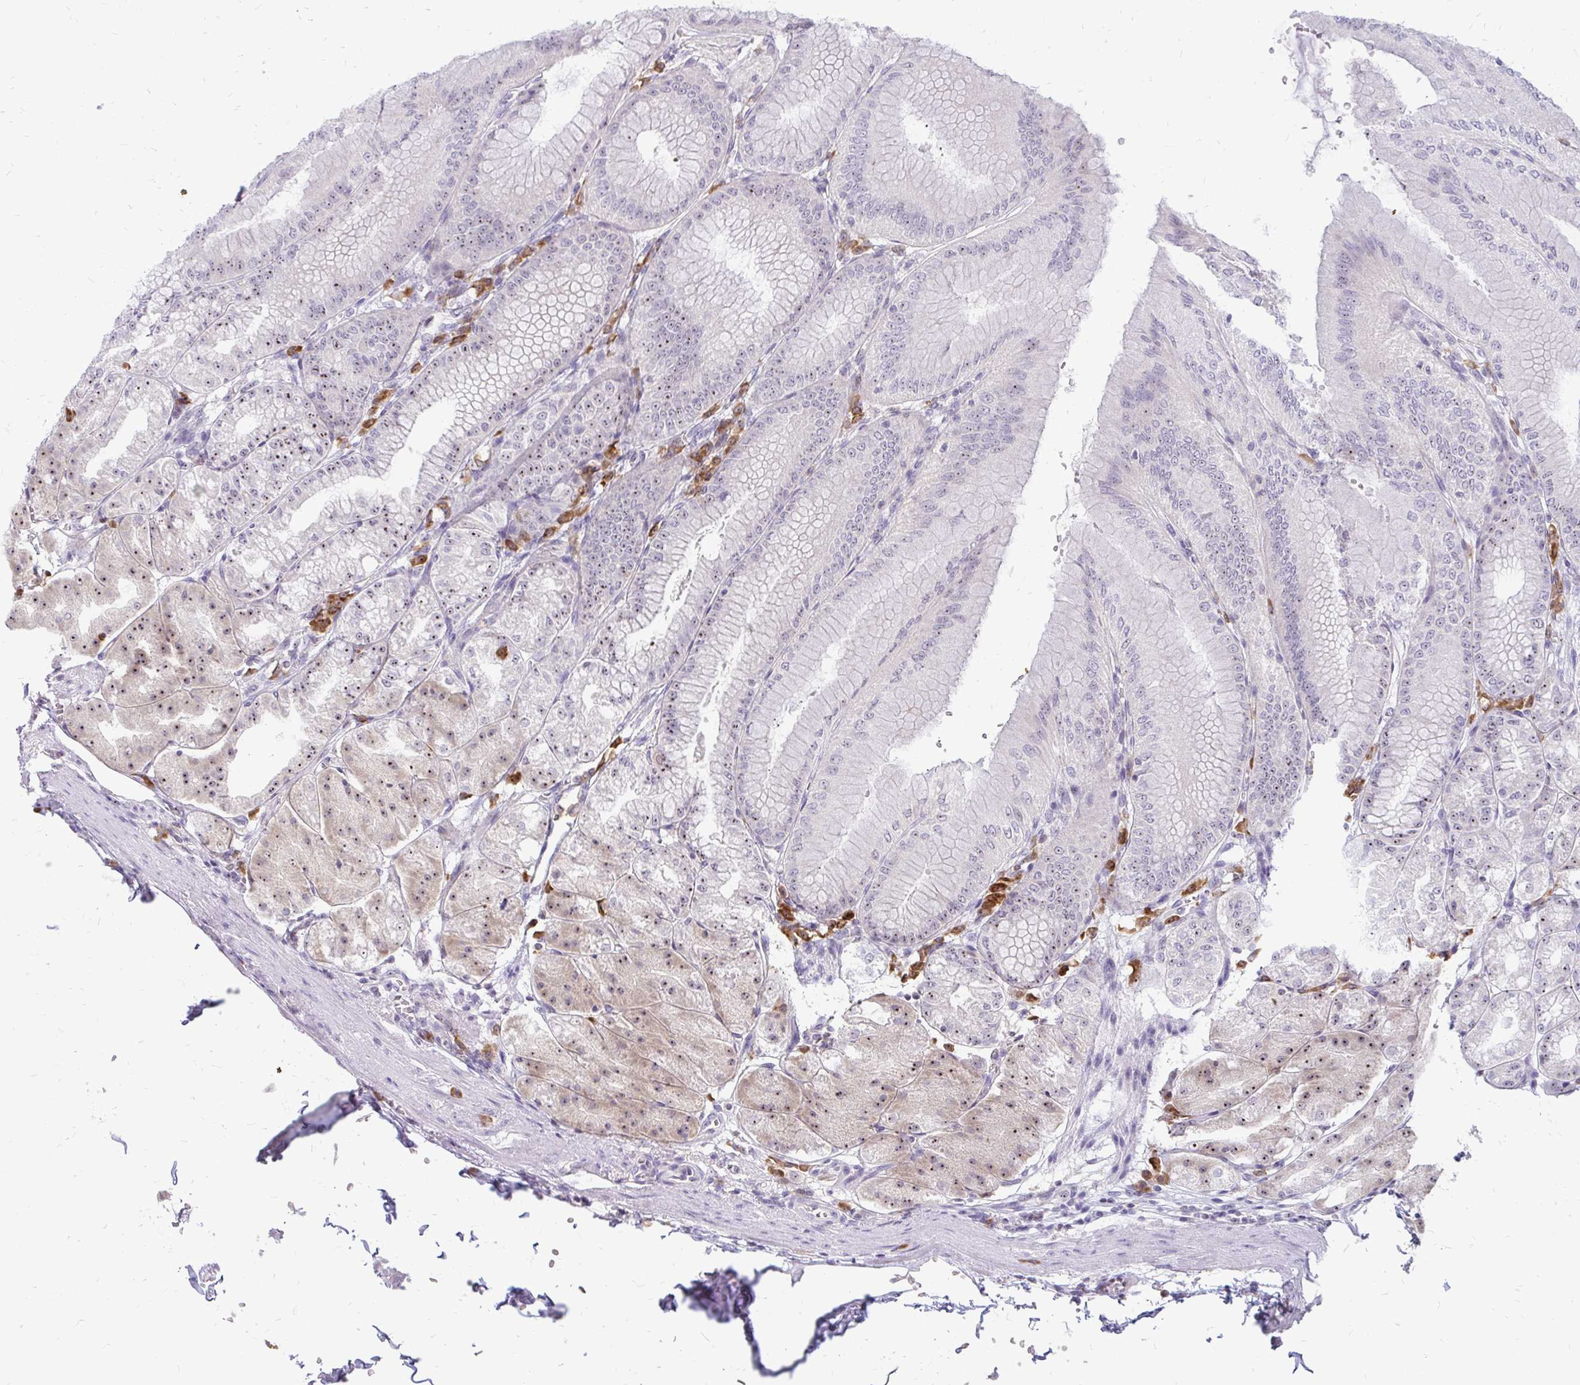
{"staining": {"intensity": "moderate", "quantity": "25%-75%", "location": "nuclear"}, "tissue": "stomach", "cell_type": "Glandular cells", "image_type": "normal", "snomed": [{"axis": "morphology", "description": "Normal tissue, NOS"}, {"axis": "topography", "description": "Stomach, lower"}], "caption": "Glandular cells reveal medium levels of moderate nuclear positivity in approximately 25%-75% of cells in normal stomach.", "gene": "FAM9A", "patient": {"sex": "male", "age": 71}}